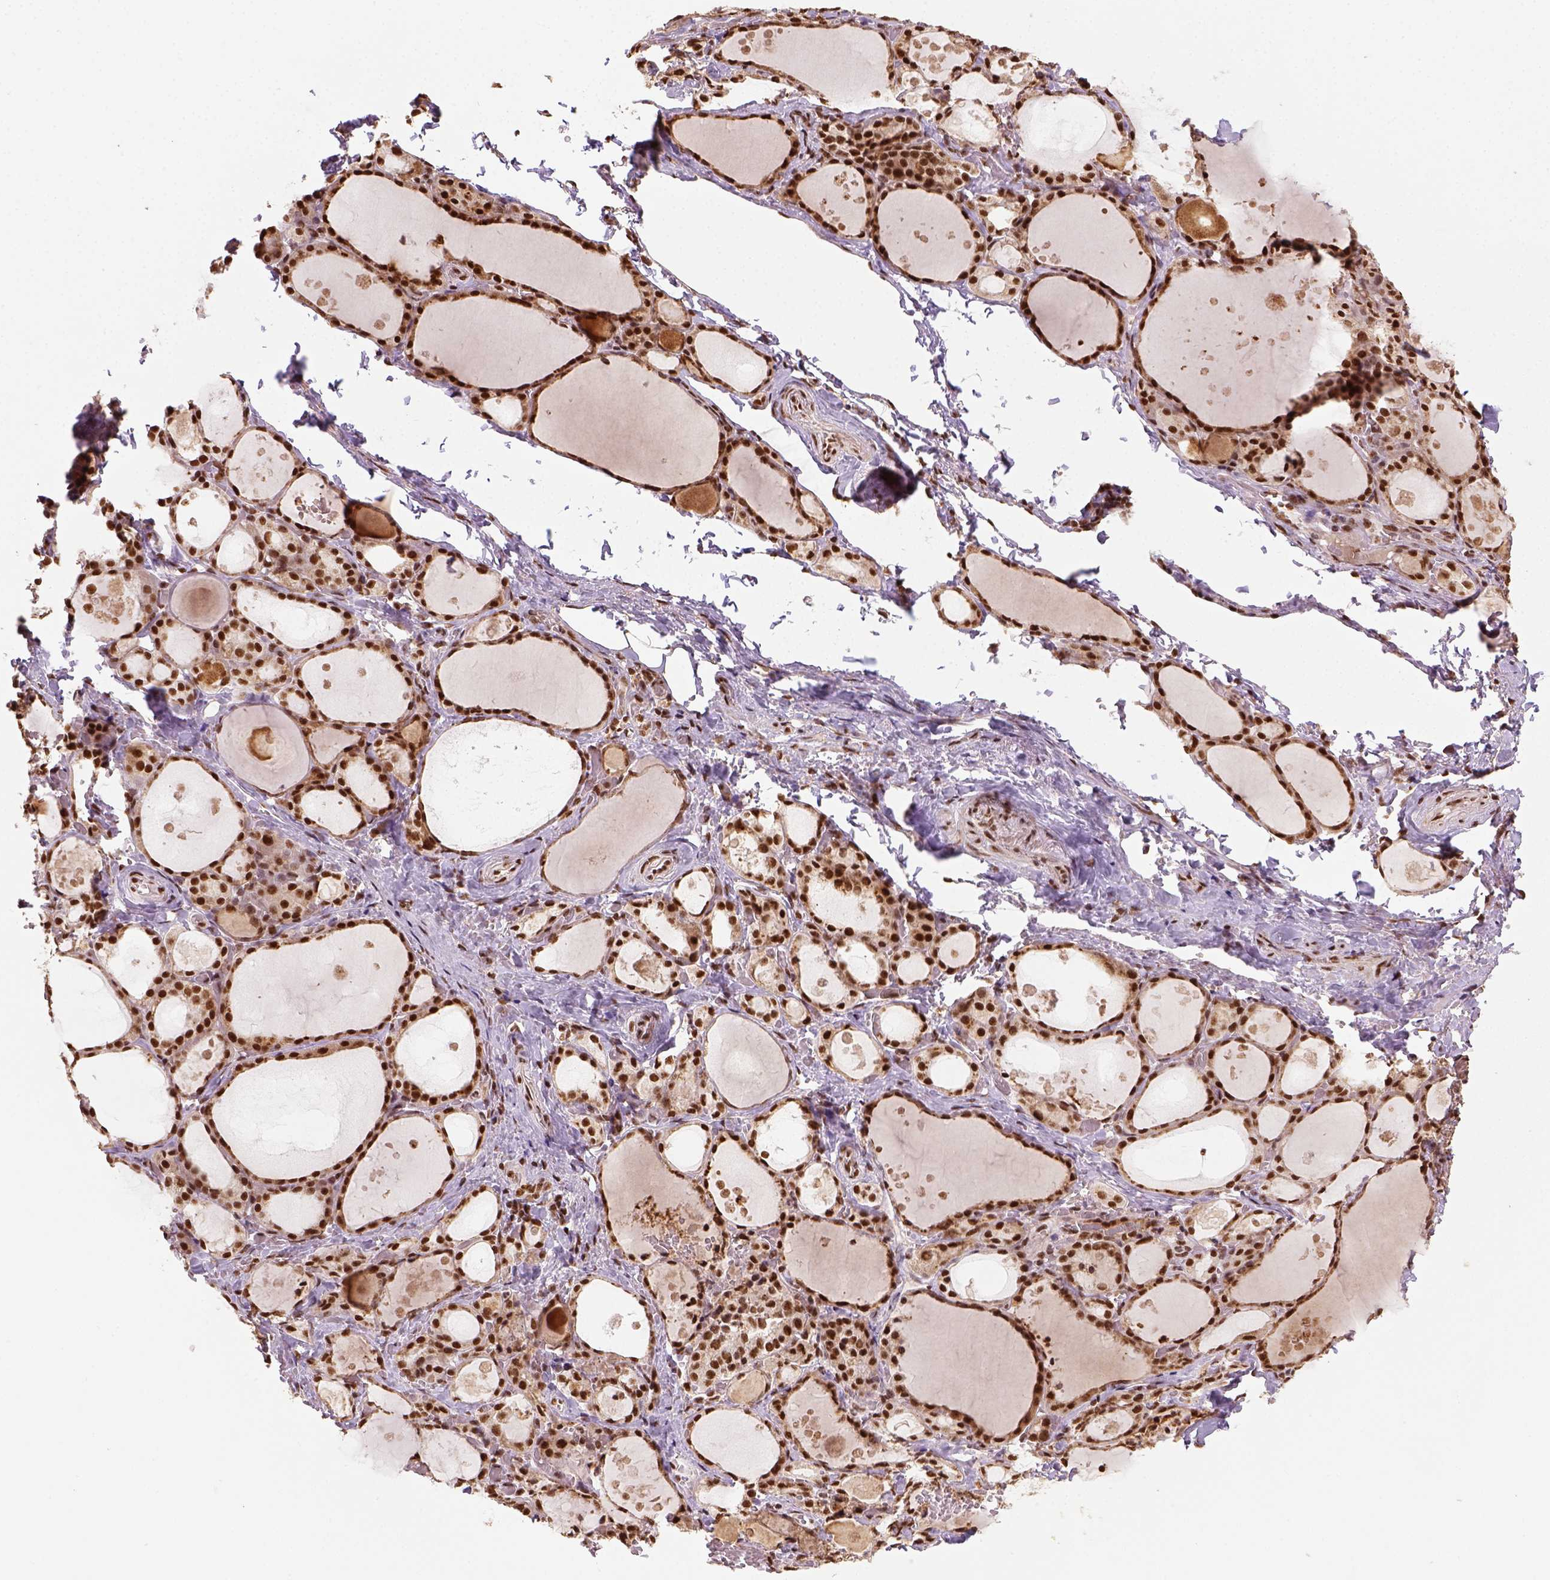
{"staining": {"intensity": "strong", "quantity": ">75%", "location": "nuclear"}, "tissue": "thyroid gland", "cell_type": "Glandular cells", "image_type": "normal", "snomed": [{"axis": "morphology", "description": "Normal tissue, NOS"}, {"axis": "topography", "description": "Thyroid gland"}], "caption": "The histopathology image reveals immunohistochemical staining of benign thyroid gland. There is strong nuclear expression is seen in approximately >75% of glandular cells.", "gene": "CCAR1", "patient": {"sex": "male", "age": 68}}